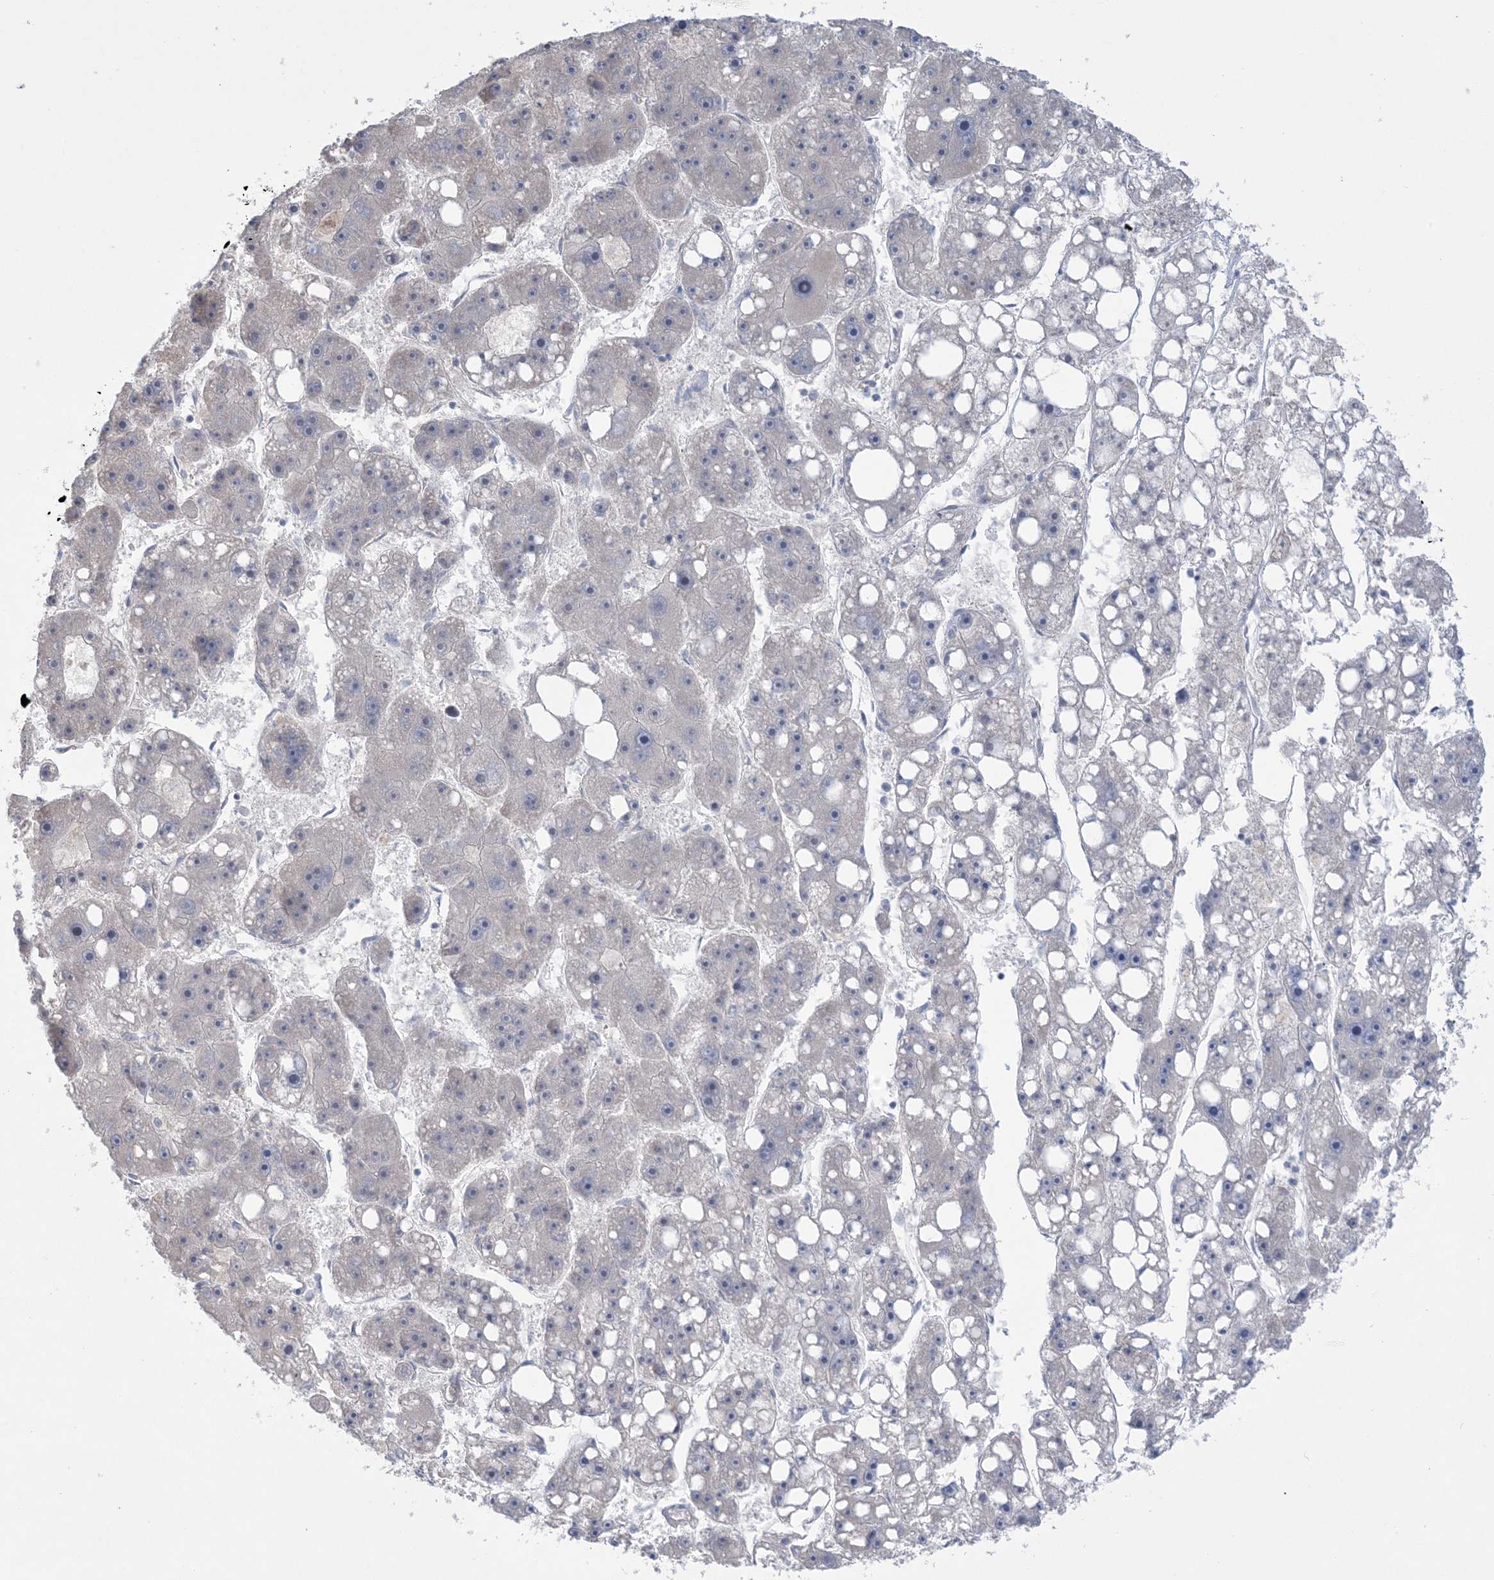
{"staining": {"intensity": "negative", "quantity": "none", "location": "none"}, "tissue": "liver cancer", "cell_type": "Tumor cells", "image_type": "cancer", "snomed": [{"axis": "morphology", "description": "Carcinoma, Hepatocellular, NOS"}, {"axis": "topography", "description": "Liver"}], "caption": "Liver cancer stained for a protein using IHC shows no staining tumor cells.", "gene": "TRMT10C", "patient": {"sex": "female", "age": 61}}